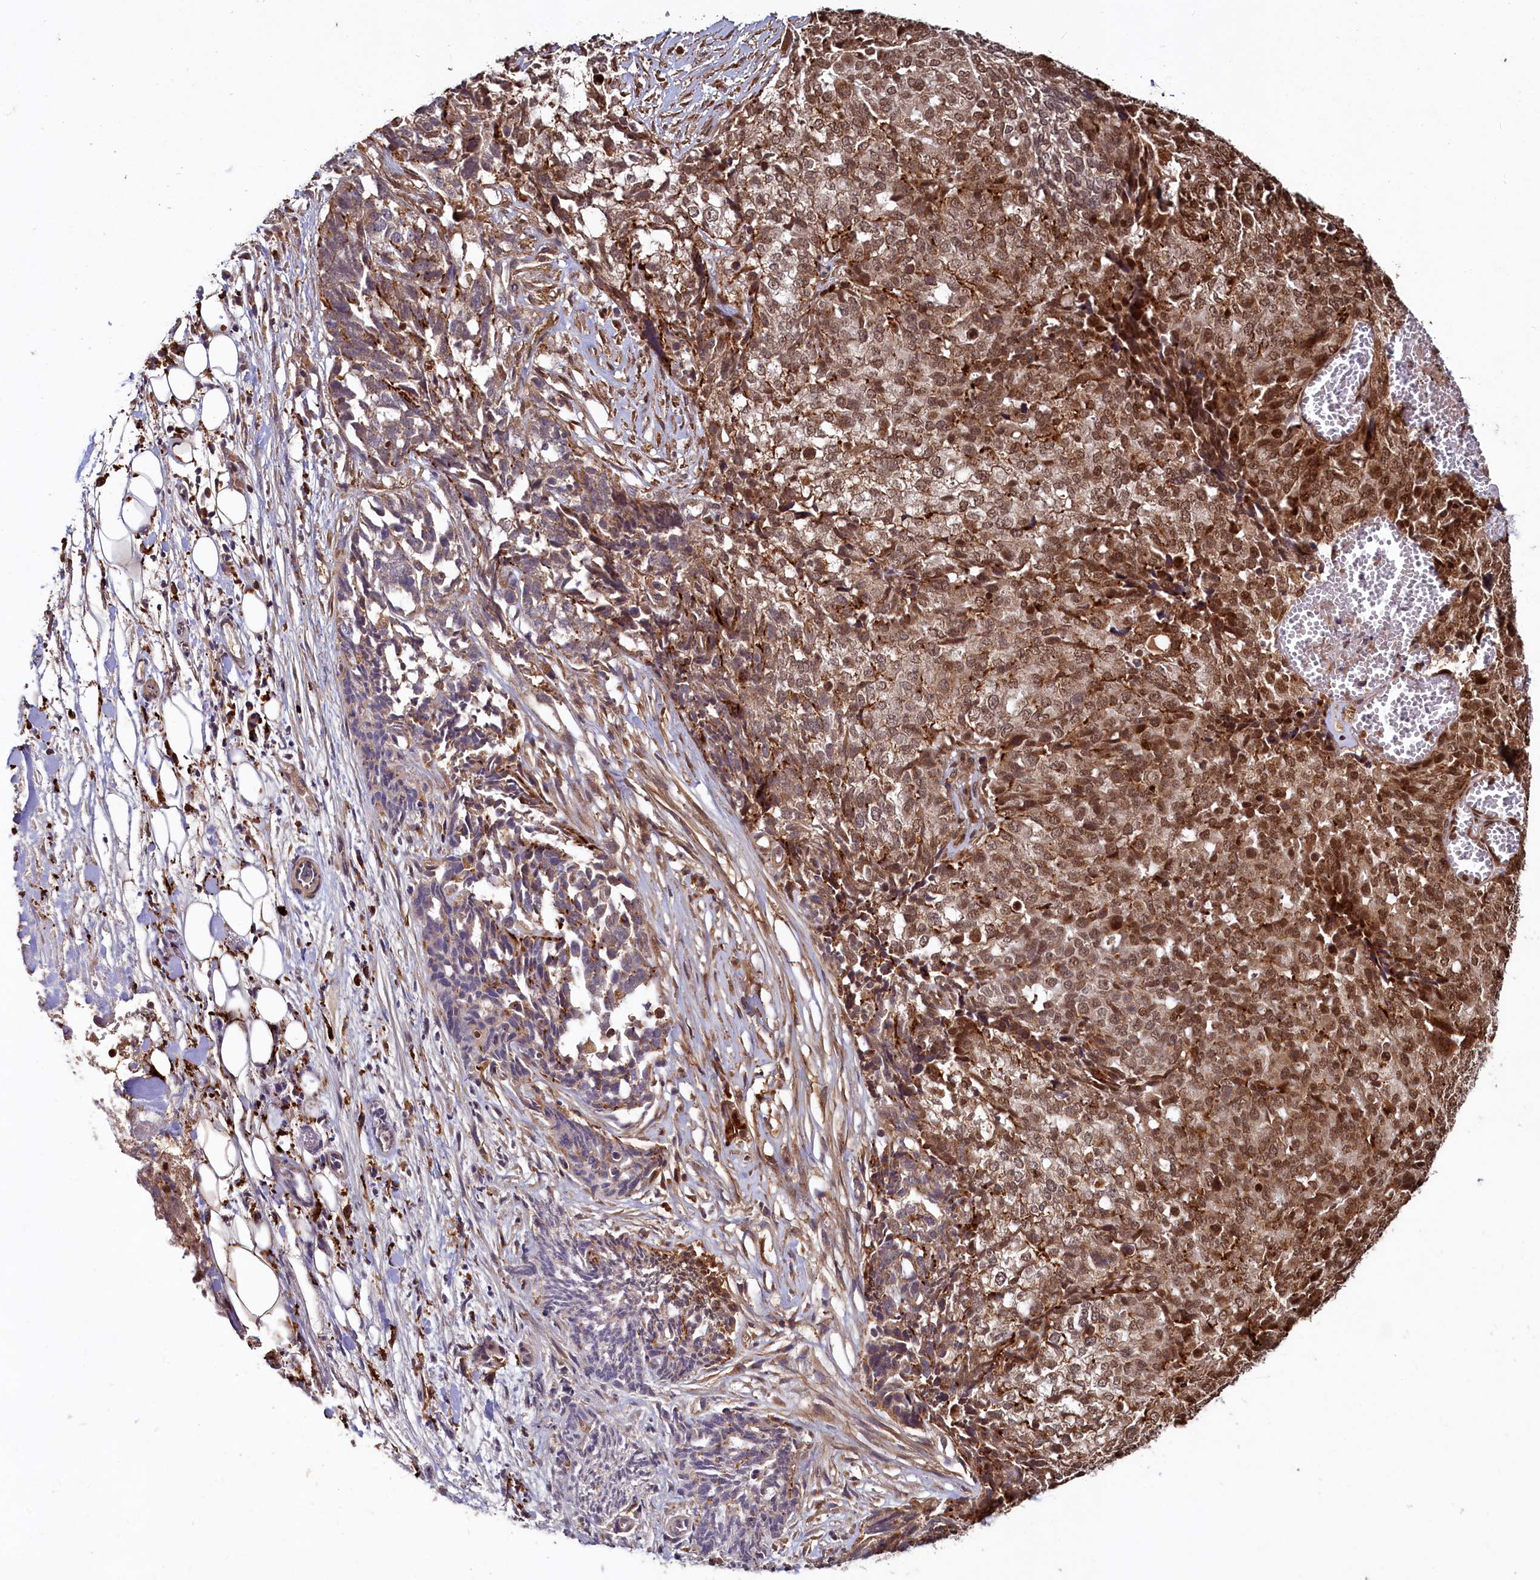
{"staining": {"intensity": "moderate", "quantity": ">75%", "location": "cytoplasmic/membranous,nuclear"}, "tissue": "ovarian cancer", "cell_type": "Tumor cells", "image_type": "cancer", "snomed": [{"axis": "morphology", "description": "Cystadenocarcinoma, serous, NOS"}, {"axis": "topography", "description": "Soft tissue"}, {"axis": "topography", "description": "Ovary"}], "caption": "Ovarian cancer (serous cystadenocarcinoma) stained with DAB (3,3'-diaminobenzidine) IHC demonstrates medium levels of moderate cytoplasmic/membranous and nuclear staining in about >75% of tumor cells. Using DAB (3,3'-diaminobenzidine) (brown) and hematoxylin (blue) stains, captured at high magnification using brightfield microscopy.", "gene": "TRIM23", "patient": {"sex": "female", "age": 57}}